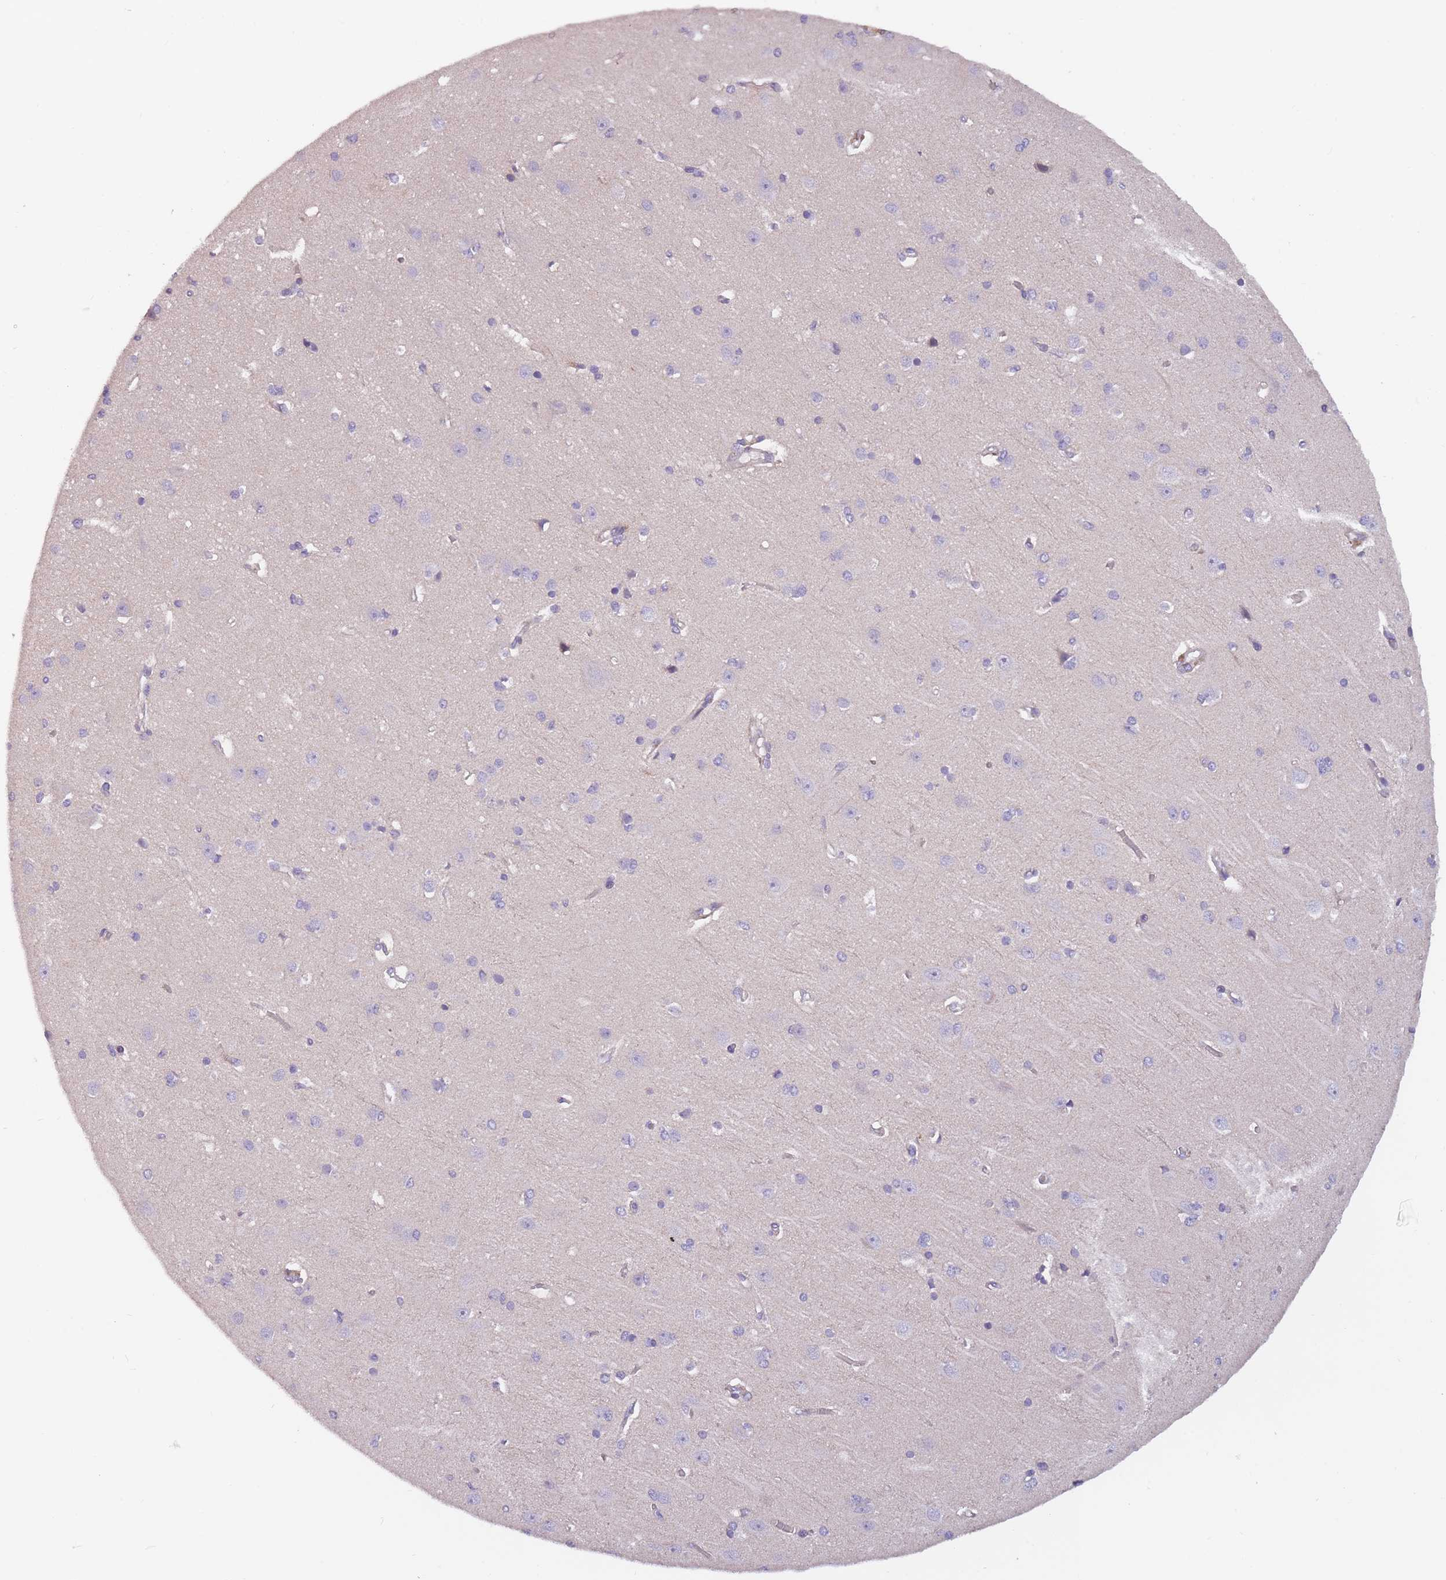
{"staining": {"intensity": "weak", "quantity": "25%-75%", "location": "cytoplasmic/membranous"}, "tissue": "cerebral cortex", "cell_type": "Endothelial cells", "image_type": "normal", "snomed": [{"axis": "morphology", "description": "Normal tissue, NOS"}, {"axis": "topography", "description": "Cerebral cortex"}], "caption": "Protein expression by IHC displays weak cytoplasmic/membranous positivity in approximately 25%-75% of endothelial cells in benign cerebral cortex.", "gene": "FAM83F", "patient": {"sex": "male", "age": 37}}